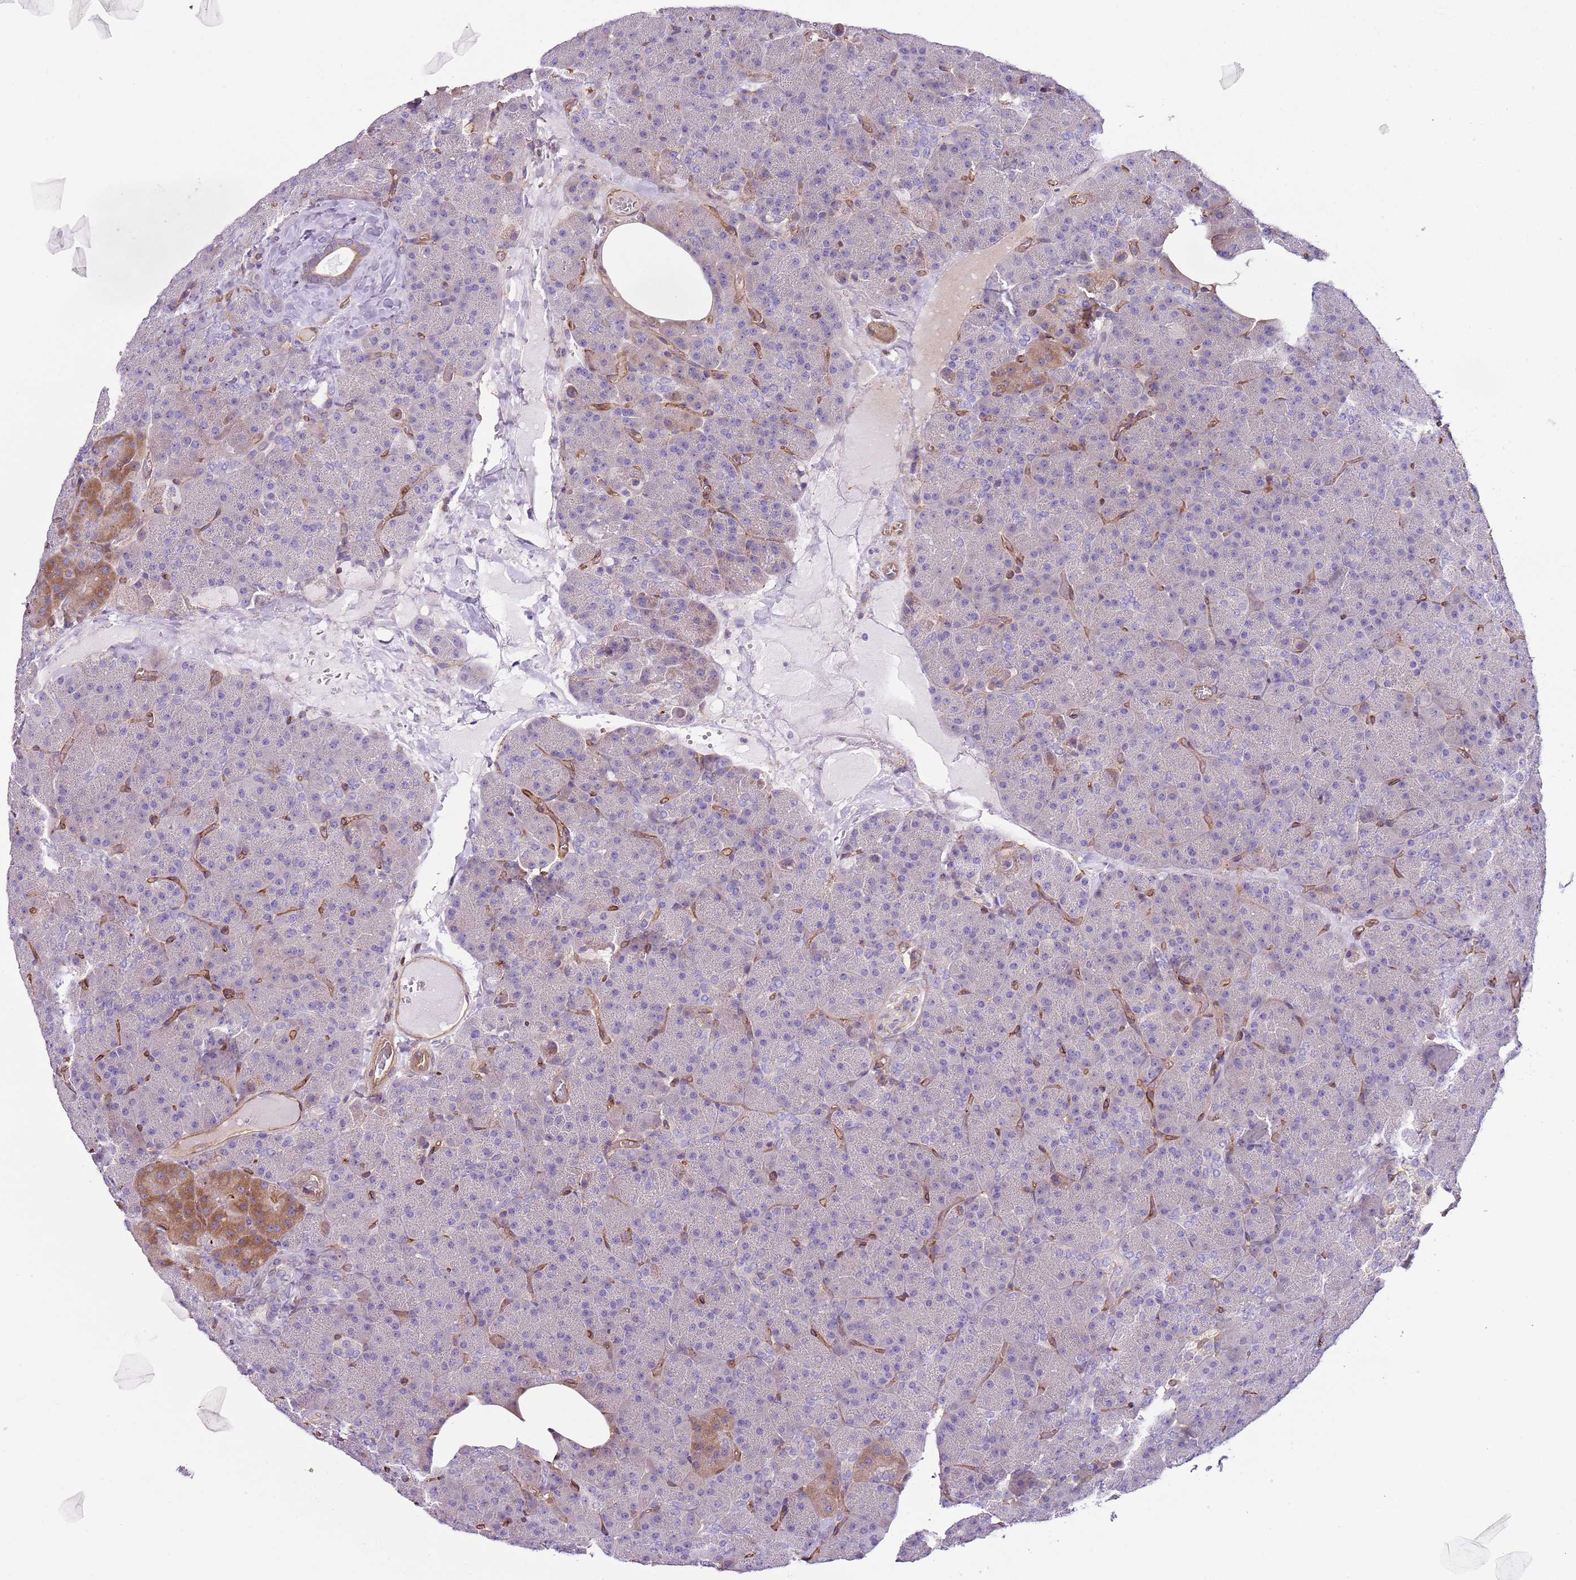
{"staining": {"intensity": "moderate", "quantity": "<25%", "location": "cytoplasmic/membranous"}, "tissue": "pancreas", "cell_type": "Exocrine glandular cells", "image_type": "normal", "snomed": [{"axis": "morphology", "description": "Normal tissue, NOS"}, {"axis": "morphology", "description": "Carcinoid, malignant, NOS"}, {"axis": "topography", "description": "Pancreas"}], "caption": "The histopathology image exhibits a brown stain indicating the presence of a protein in the cytoplasmic/membranous of exocrine glandular cells in pancreas. Ihc stains the protein in brown and the nuclei are stained blue.", "gene": "GNAI1", "patient": {"sex": "female", "age": 35}}